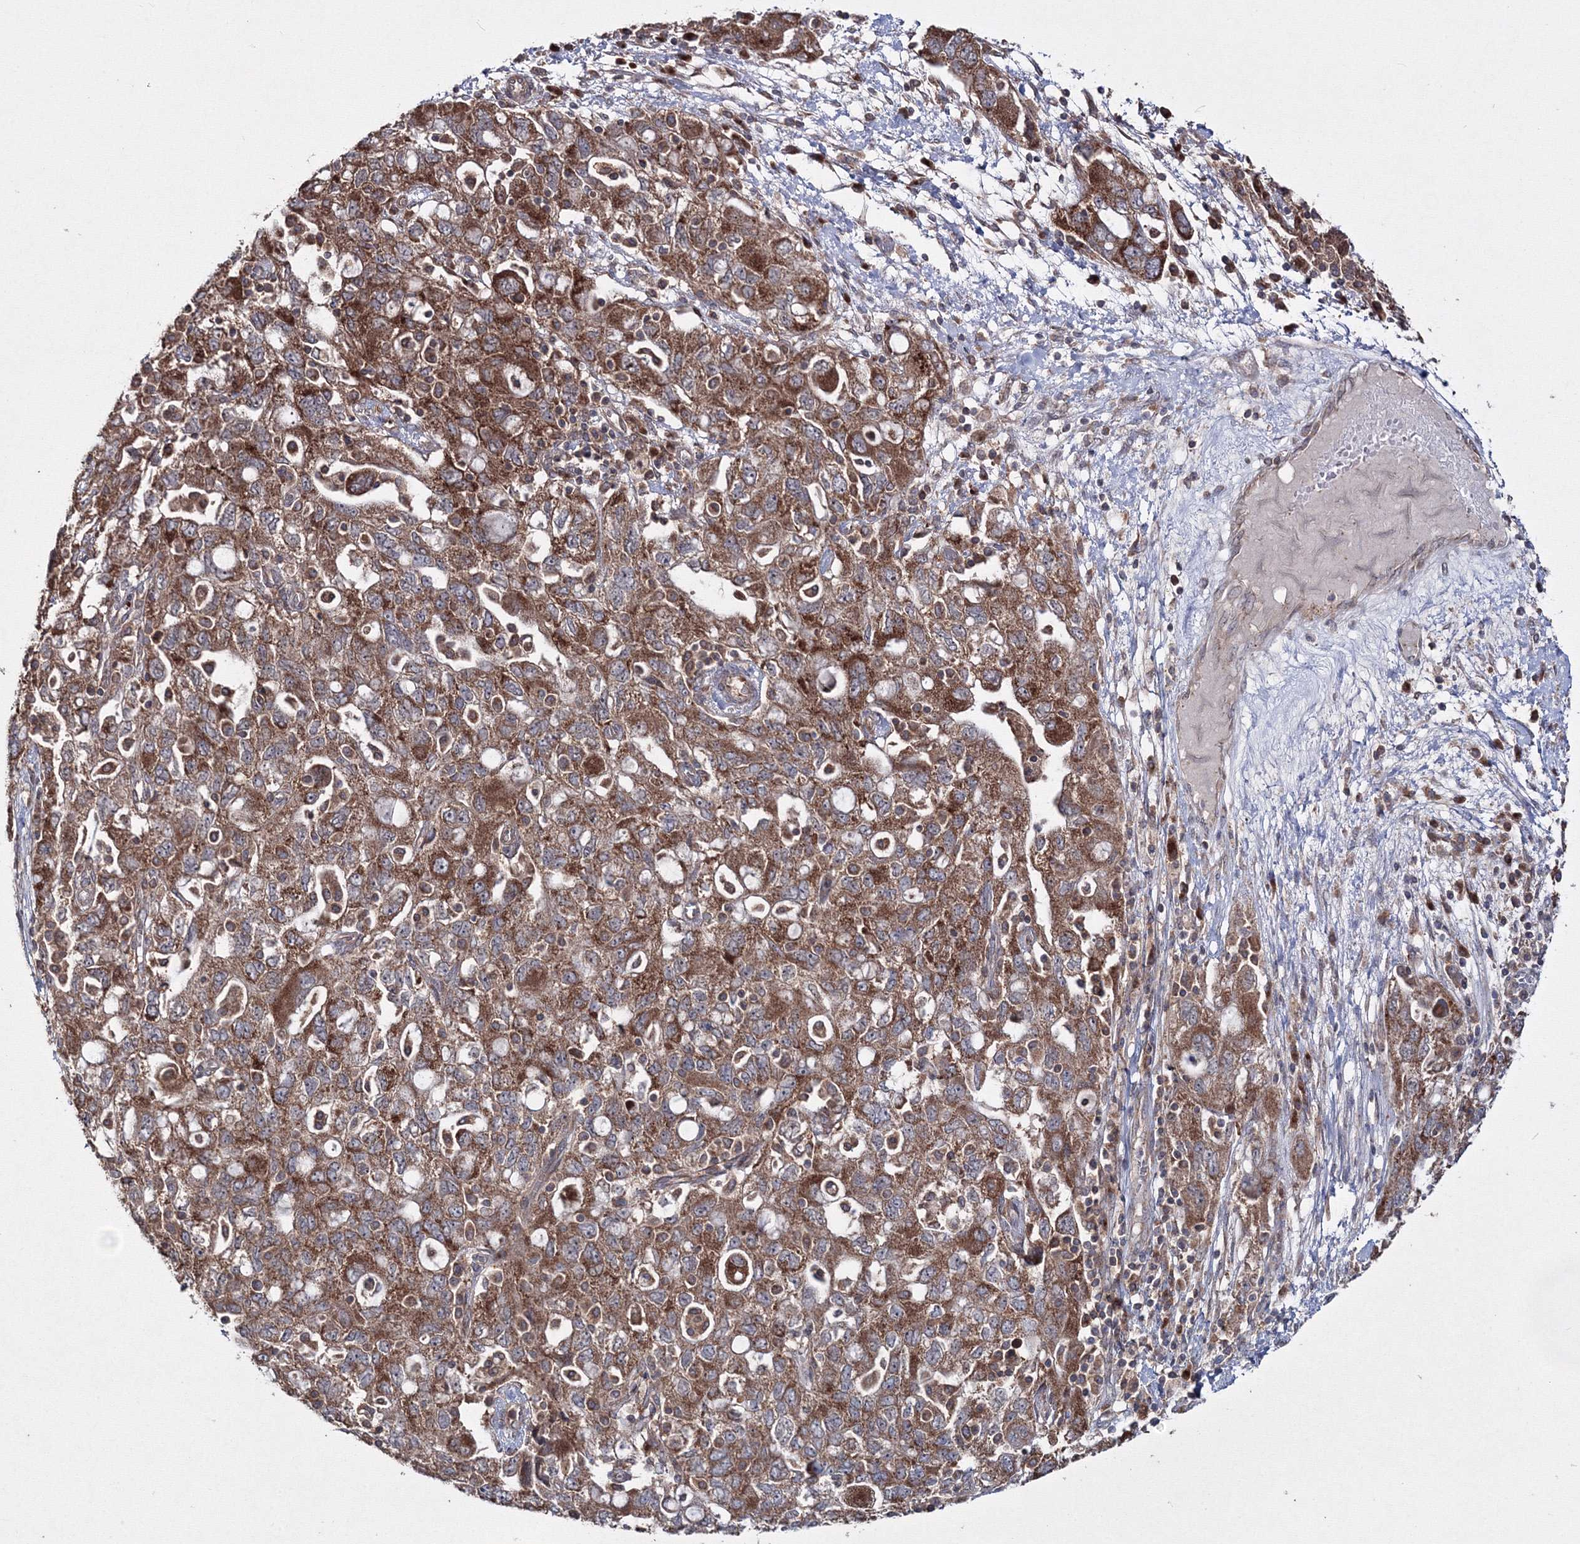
{"staining": {"intensity": "strong", "quantity": ">75%", "location": "cytoplasmic/membranous"}, "tissue": "ovarian cancer", "cell_type": "Tumor cells", "image_type": "cancer", "snomed": [{"axis": "morphology", "description": "Carcinoma, NOS"}, {"axis": "morphology", "description": "Cystadenocarcinoma, serous, NOS"}, {"axis": "topography", "description": "Ovary"}], "caption": "DAB immunohistochemical staining of ovarian cancer (serous cystadenocarcinoma) exhibits strong cytoplasmic/membranous protein expression in approximately >75% of tumor cells.", "gene": "PEX13", "patient": {"sex": "female", "age": 69}}